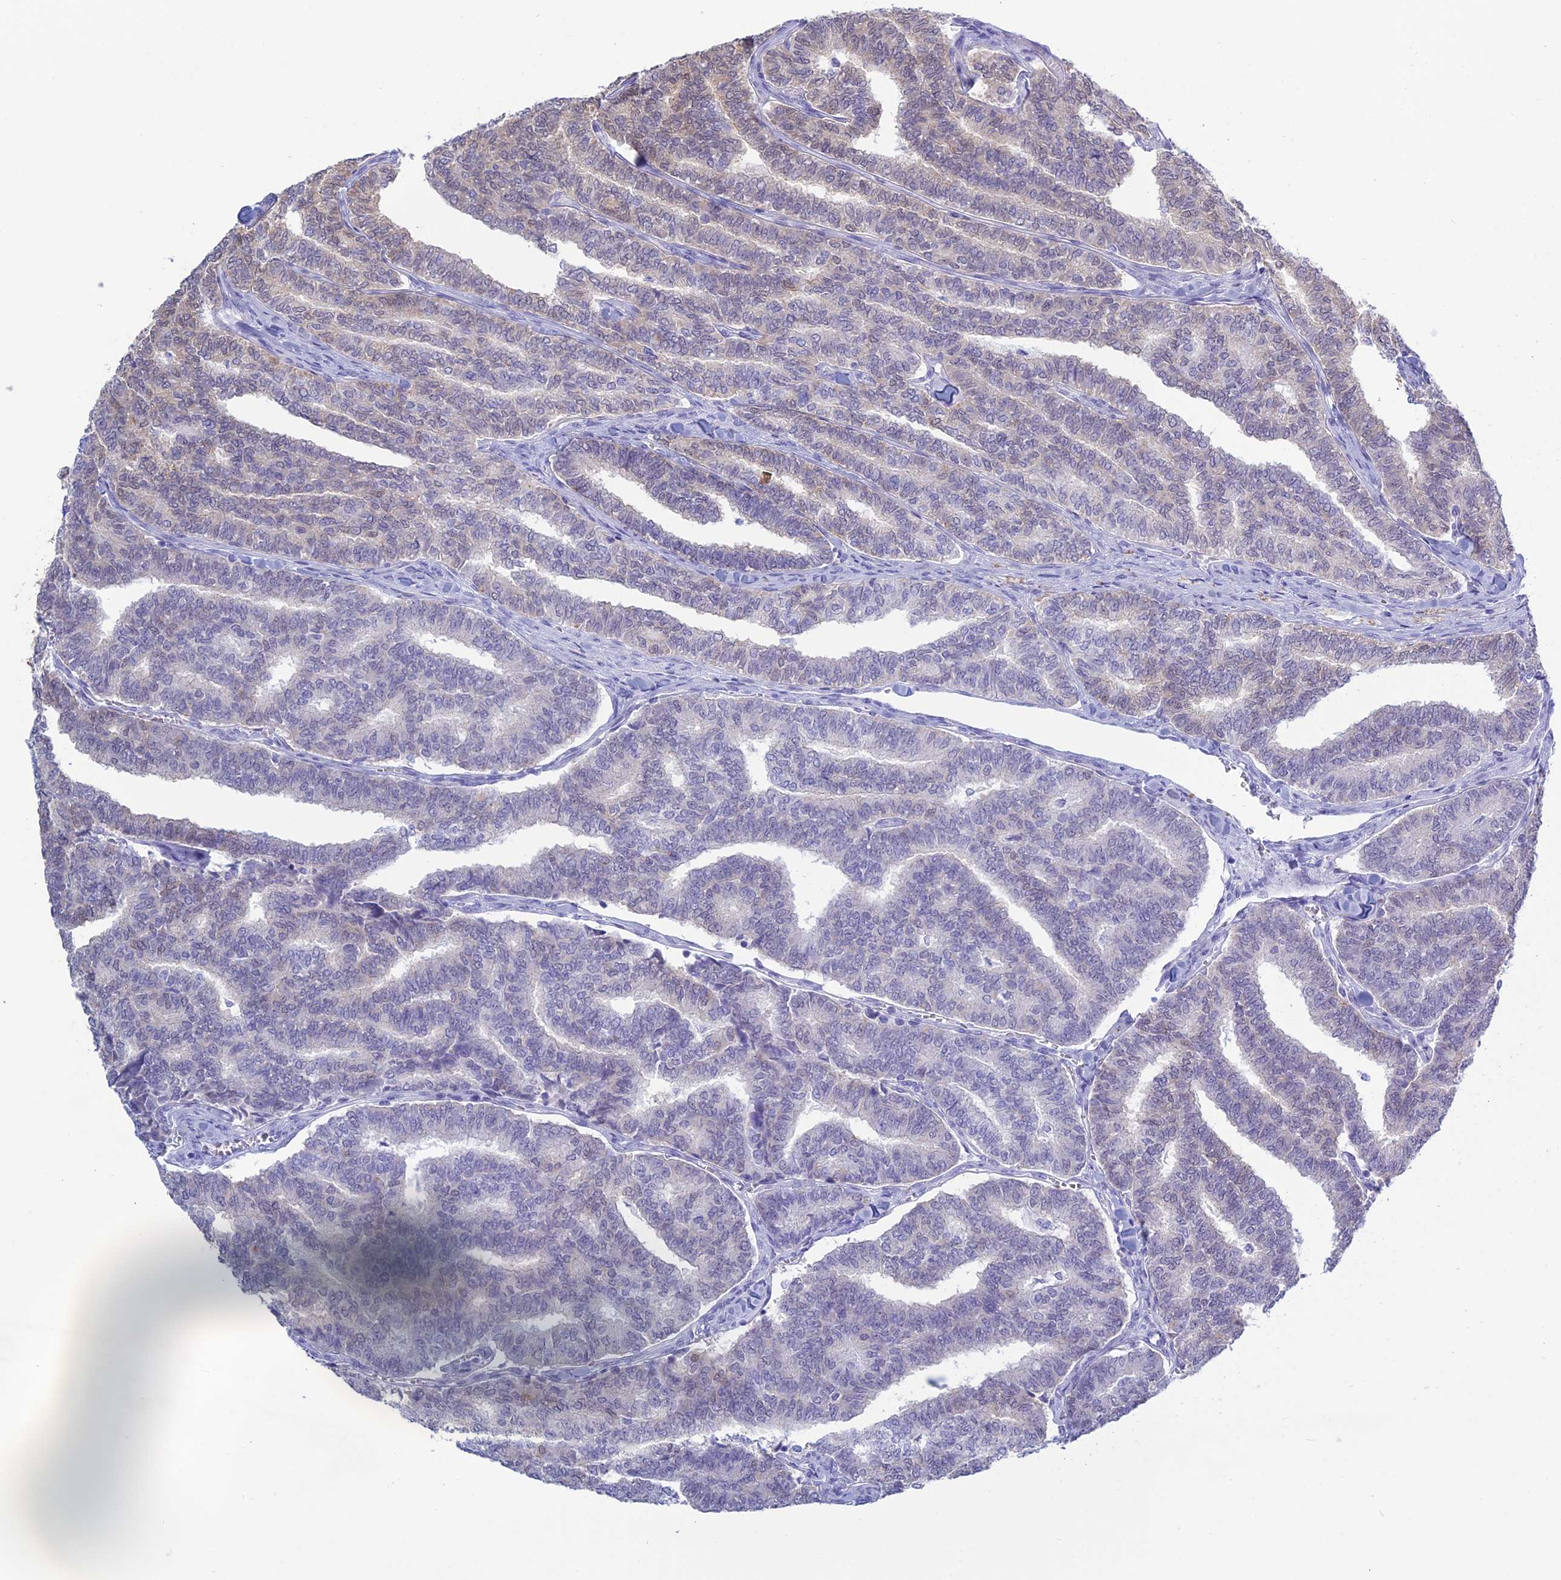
{"staining": {"intensity": "weak", "quantity": "<25%", "location": "cytoplasmic/membranous"}, "tissue": "thyroid cancer", "cell_type": "Tumor cells", "image_type": "cancer", "snomed": [{"axis": "morphology", "description": "Papillary adenocarcinoma, NOS"}, {"axis": "topography", "description": "Thyroid gland"}], "caption": "Immunohistochemical staining of papillary adenocarcinoma (thyroid) displays no significant positivity in tumor cells.", "gene": "LHFPL2", "patient": {"sex": "female", "age": 35}}